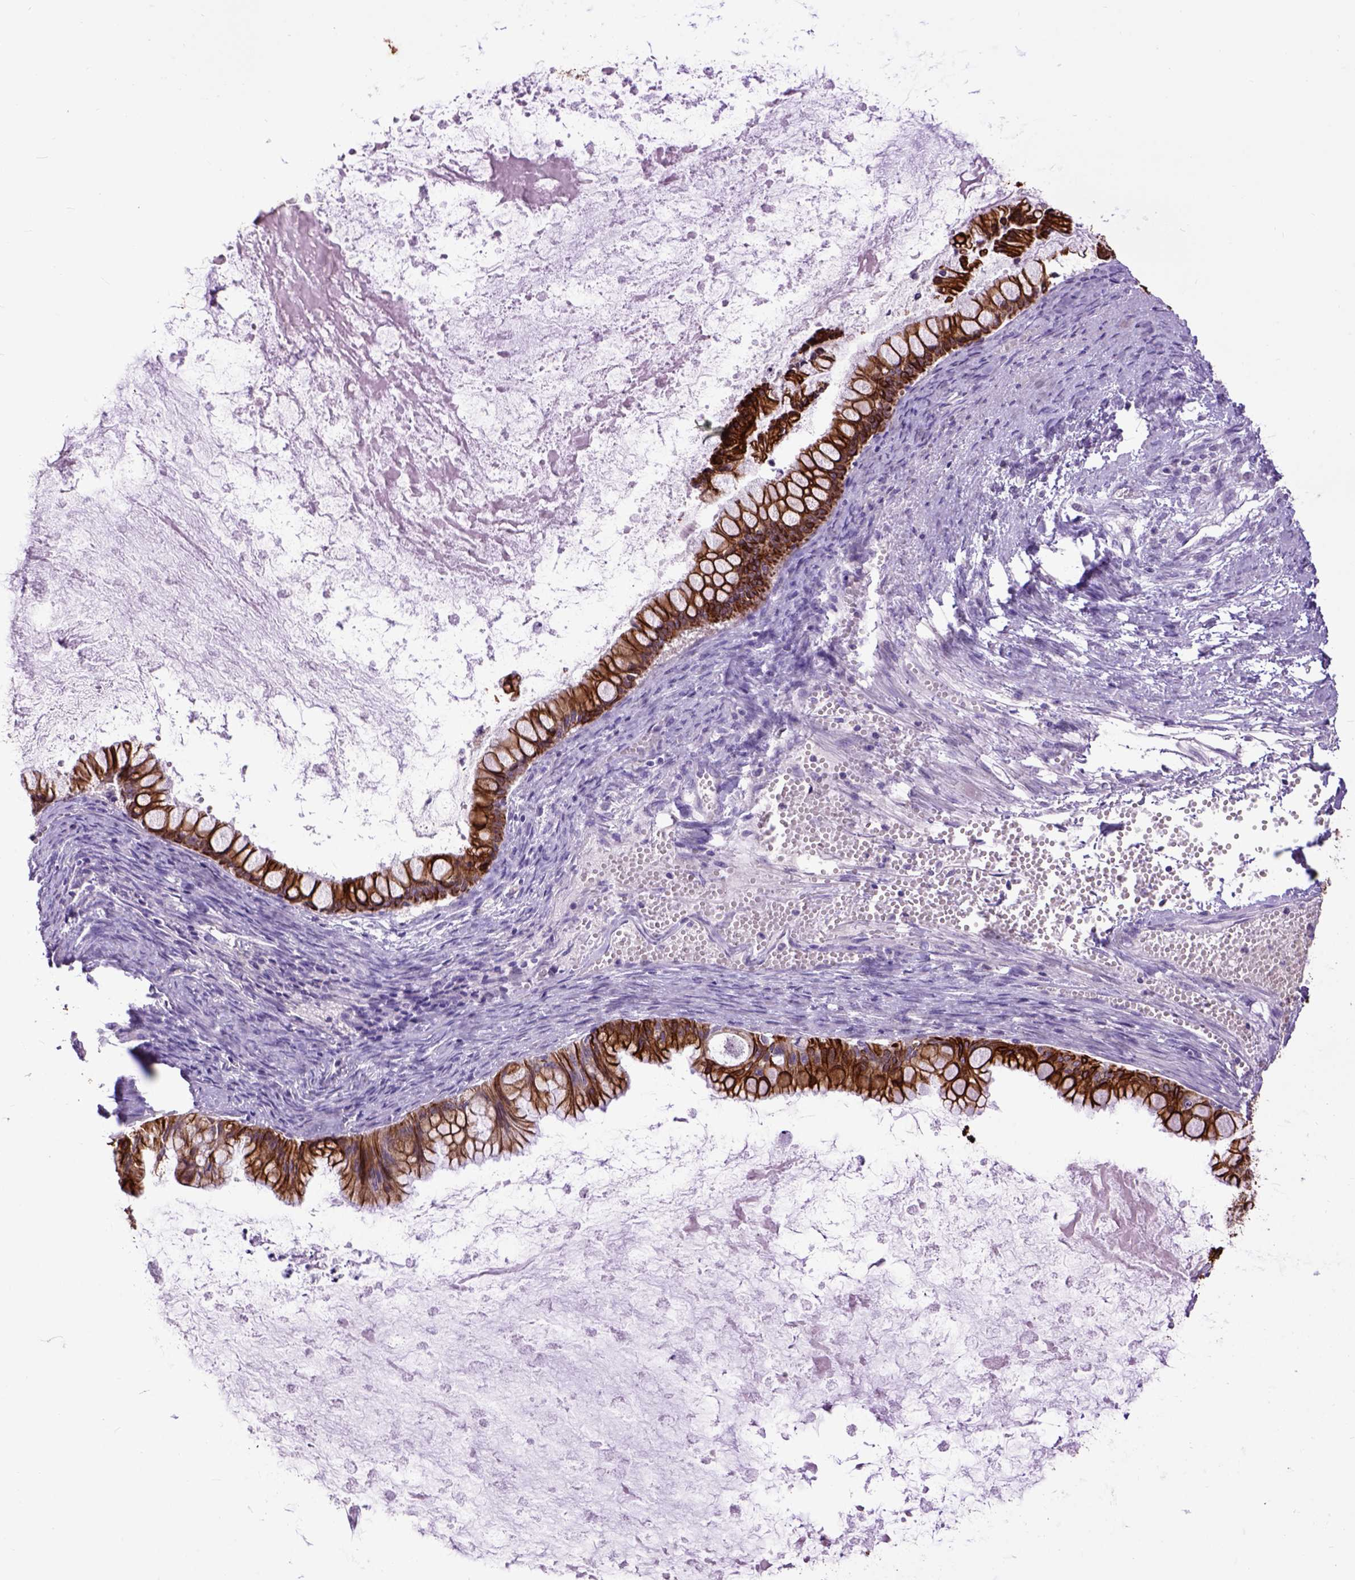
{"staining": {"intensity": "strong", "quantity": ">75%", "location": "cytoplasmic/membranous"}, "tissue": "ovarian cancer", "cell_type": "Tumor cells", "image_type": "cancer", "snomed": [{"axis": "morphology", "description": "Cystadenocarcinoma, mucinous, NOS"}, {"axis": "topography", "description": "Ovary"}], "caption": "Immunohistochemistry (IHC) photomicrograph of neoplastic tissue: human mucinous cystadenocarcinoma (ovarian) stained using immunohistochemistry (IHC) shows high levels of strong protein expression localized specifically in the cytoplasmic/membranous of tumor cells, appearing as a cytoplasmic/membranous brown color.", "gene": "RAB25", "patient": {"sex": "female", "age": 67}}